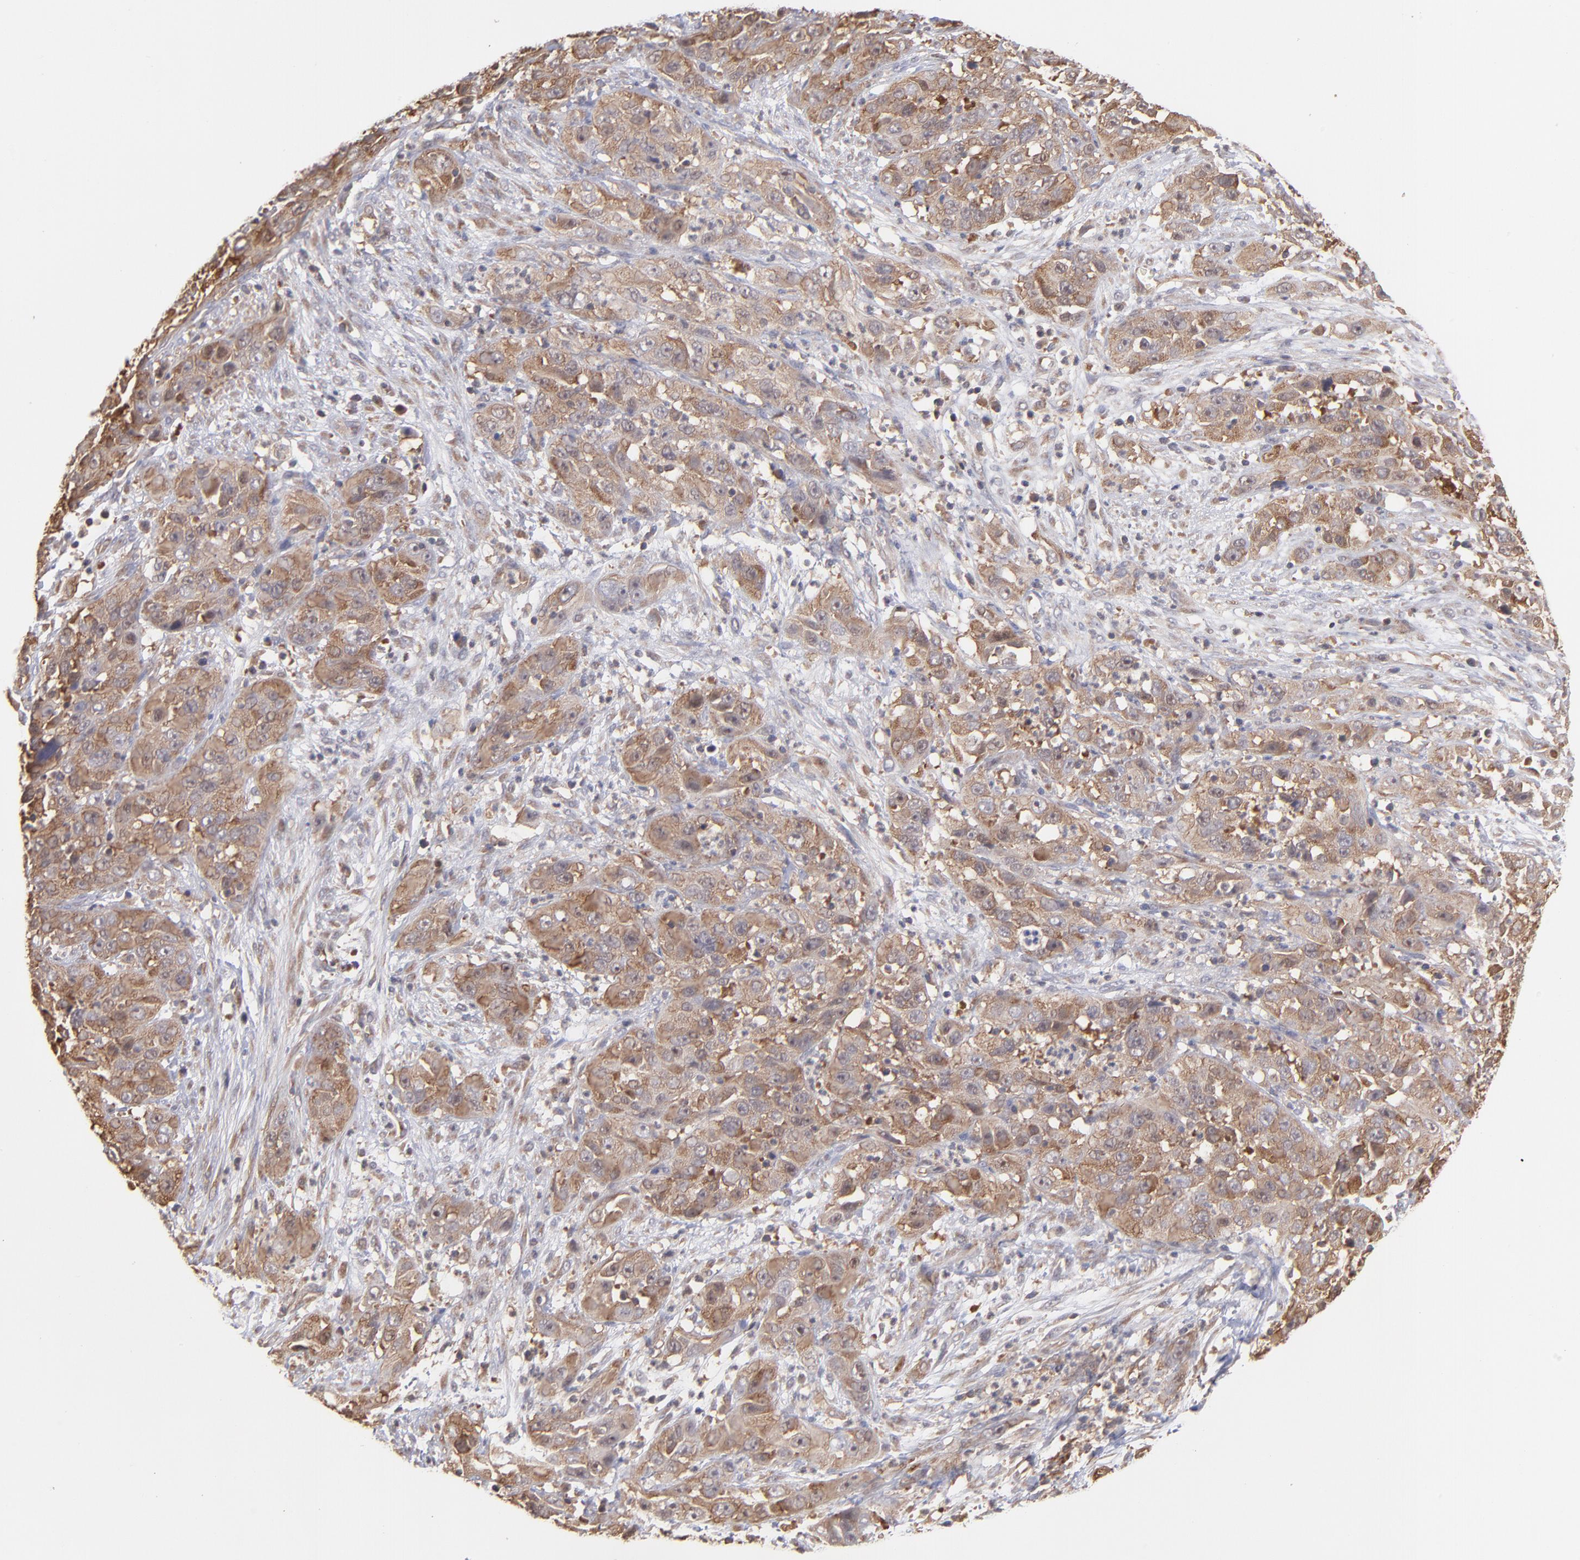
{"staining": {"intensity": "moderate", "quantity": ">75%", "location": "cytoplasmic/membranous"}, "tissue": "cervical cancer", "cell_type": "Tumor cells", "image_type": "cancer", "snomed": [{"axis": "morphology", "description": "Squamous cell carcinoma, NOS"}, {"axis": "topography", "description": "Cervix"}], "caption": "IHC histopathology image of cervical cancer (squamous cell carcinoma) stained for a protein (brown), which reveals medium levels of moderate cytoplasmic/membranous positivity in about >75% of tumor cells.", "gene": "MAPRE1", "patient": {"sex": "female", "age": 32}}